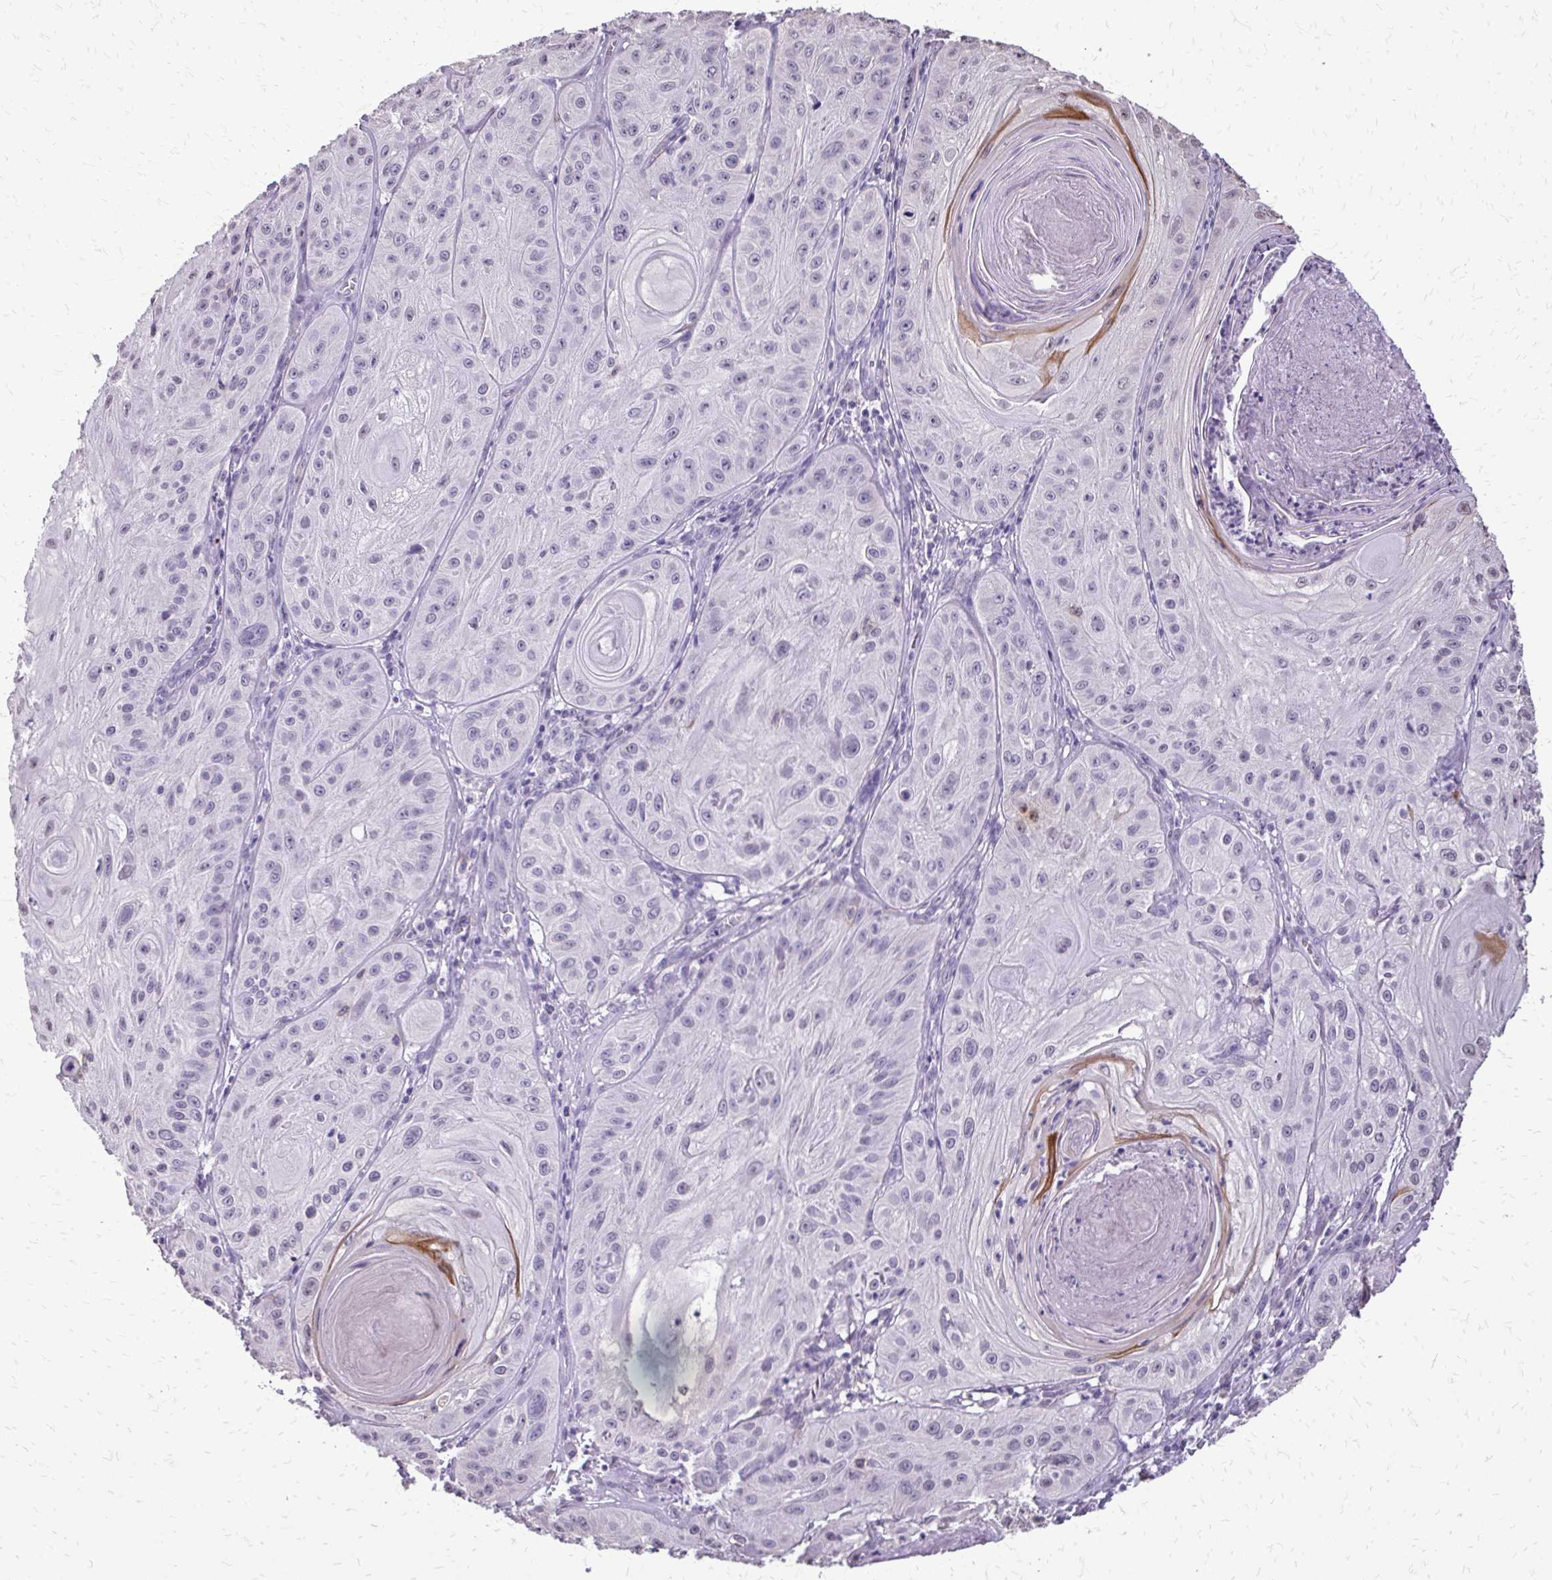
{"staining": {"intensity": "negative", "quantity": "none", "location": "none"}, "tissue": "skin cancer", "cell_type": "Tumor cells", "image_type": "cancer", "snomed": [{"axis": "morphology", "description": "Squamous cell carcinoma, NOS"}, {"axis": "topography", "description": "Skin"}], "caption": "The immunohistochemistry photomicrograph has no significant expression in tumor cells of skin cancer (squamous cell carcinoma) tissue. (Brightfield microscopy of DAB IHC at high magnification).", "gene": "AKAP5", "patient": {"sex": "male", "age": 85}}